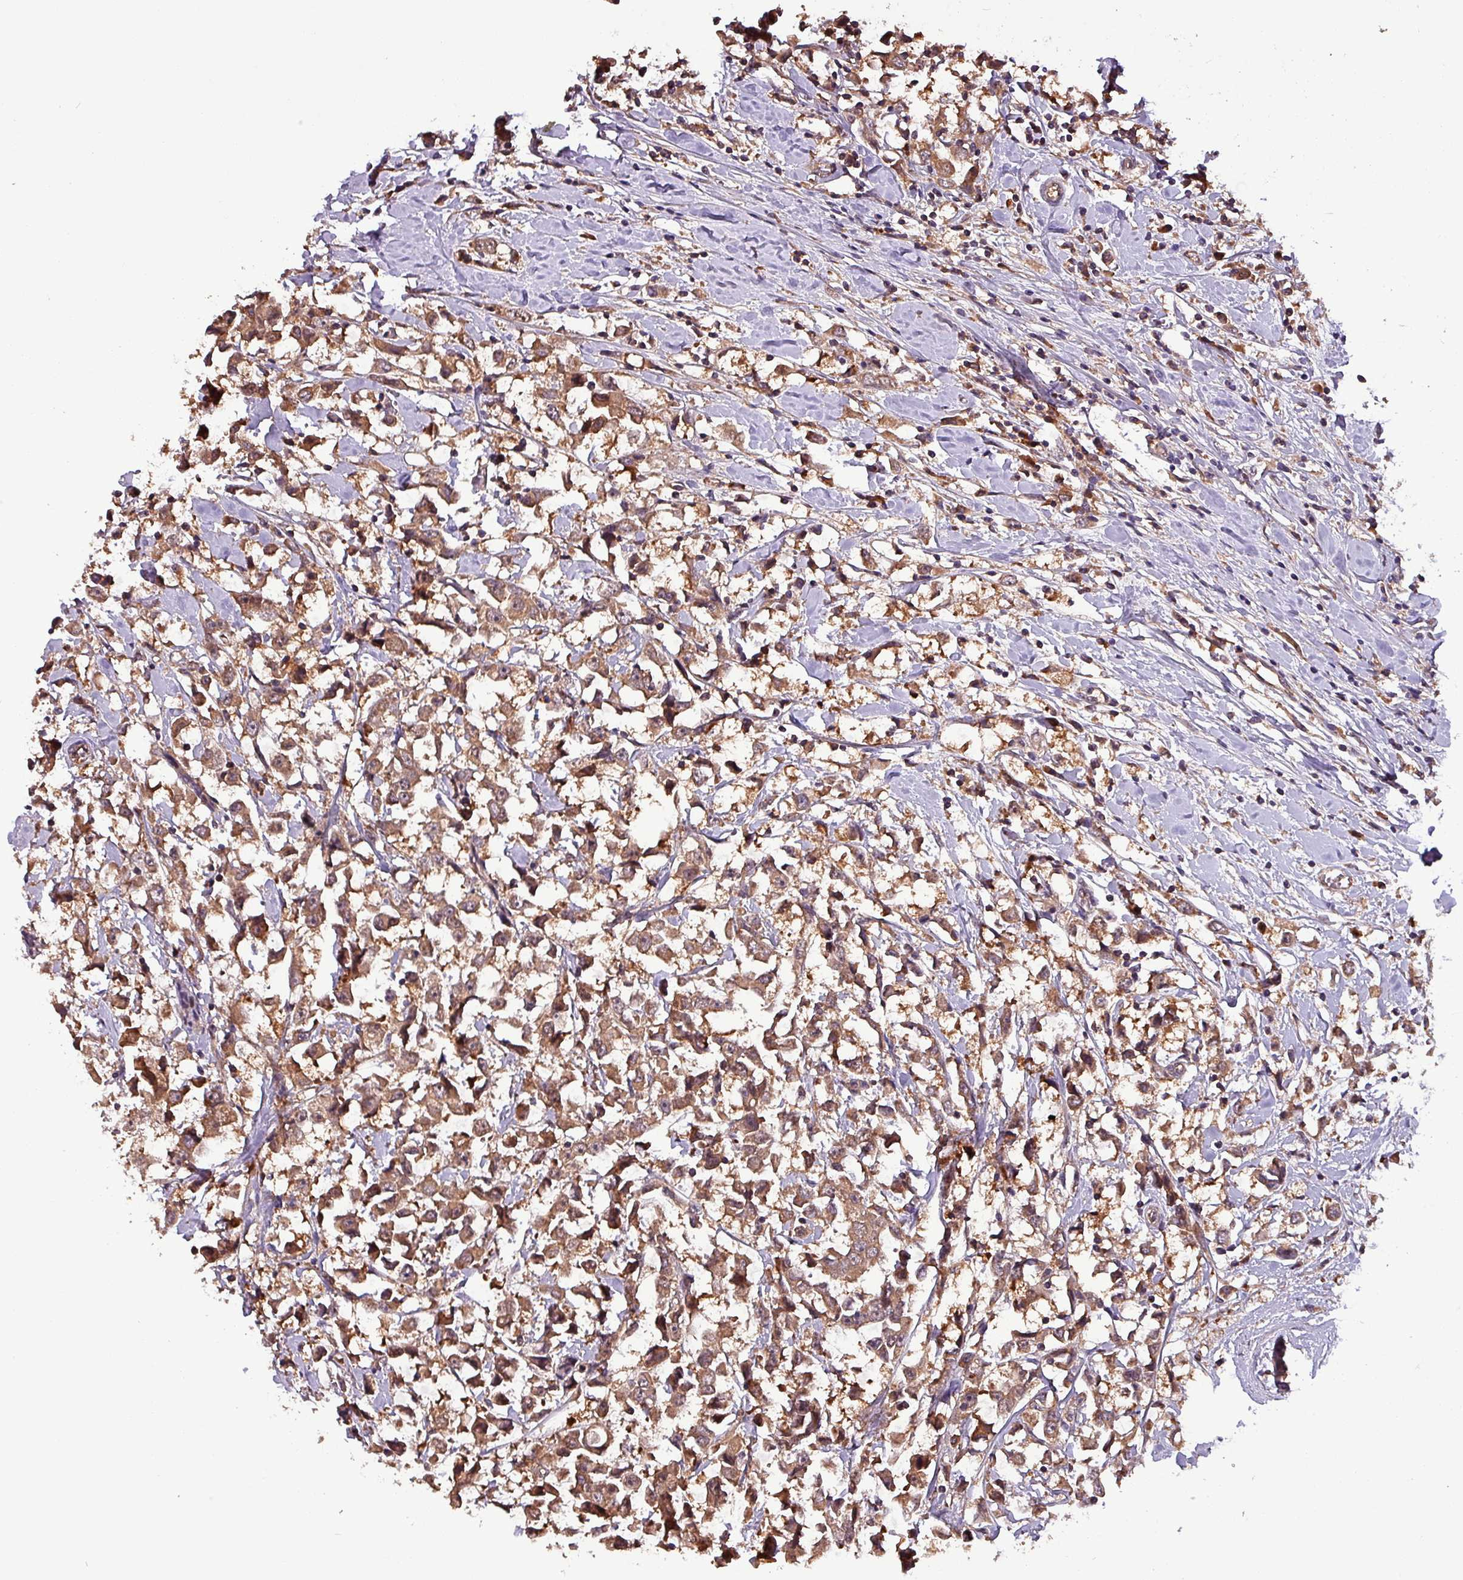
{"staining": {"intensity": "moderate", "quantity": ">75%", "location": "cytoplasmic/membranous"}, "tissue": "breast cancer", "cell_type": "Tumor cells", "image_type": "cancer", "snomed": [{"axis": "morphology", "description": "Duct carcinoma"}, {"axis": "topography", "description": "Breast"}], "caption": "A photomicrograph of breast cancer stained for a protein shows moderate cytoplasmic/membranous brown staining in tumor cells.", "gene": "PAFAH1B2", "patient": {"sex": "female", "age": 61}}